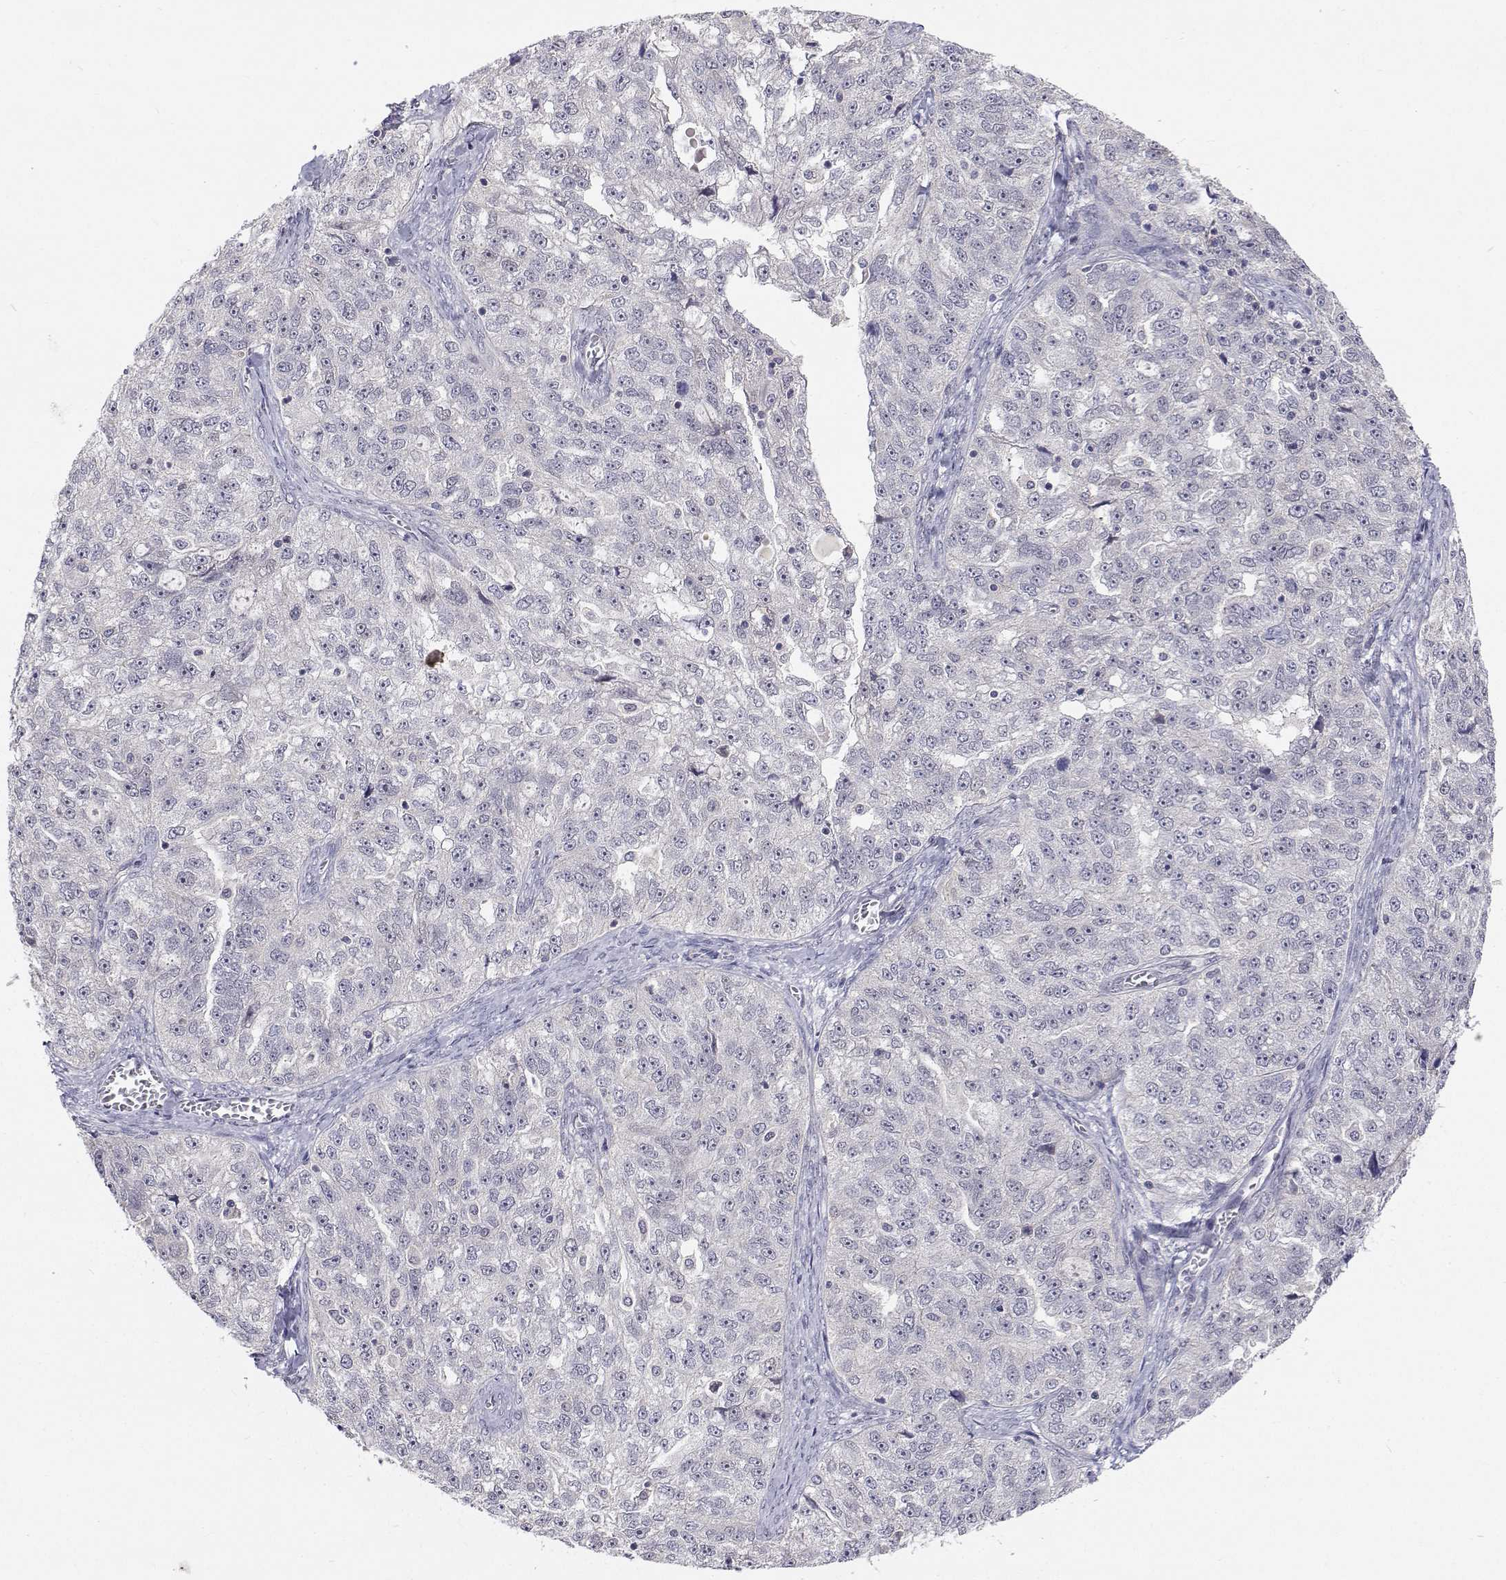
{"staining": {"intensity": "negative", "quantity": "none", "location": "none"}, "tissue": "ovarian cancer", "cell_type": "Tumor cells", "image_type": "cancer", "snomed": [{"axis": "morphology", "description": "Cystadenocarcinoma, serous, NOS"}, {"axis": "topography", "description": "Ovary"}], "caption": "Immunohistochemistry histopathology image of ovarian cancer stained for a protein (brown), which reveals no staining in tumor cells. (Stains: DAB IHC with hematoxylin counter stain, Microscopy: brightfield microscopy at high magnification).", "gene": "MYPN", "patient": {"sex": "female", "age": 51}}